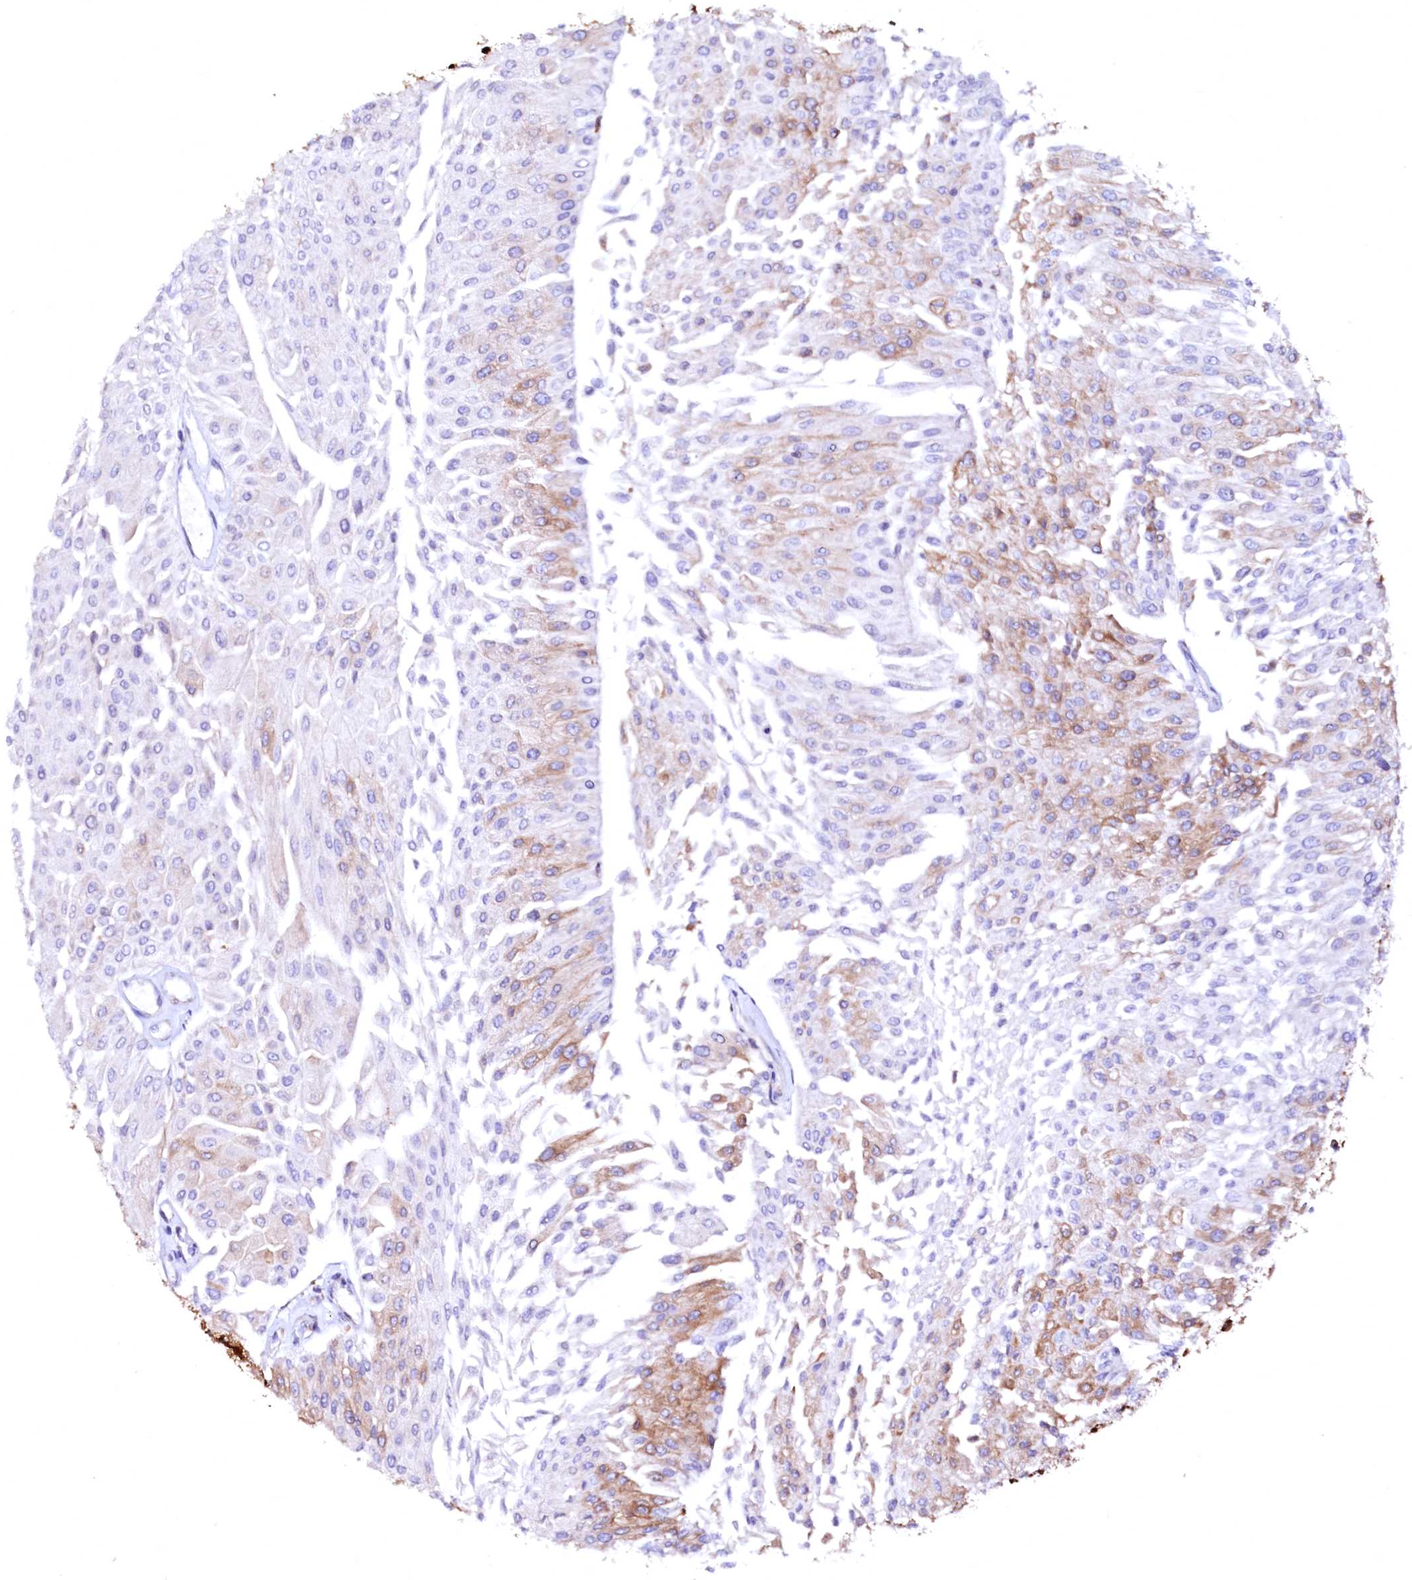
{"staining": {"intensity": "moderate", "quantity": "25%-75%", "location": "cytoplasmic/membranous"}, "tissue": "urothelial cancer", "cell_type": "Tumor cells", "image_type": "cancer", "snomed": [{"axis": "morphology", "description": "Urothelial carcinoma, Low grade"}, {"axis": "topography", "description": "Urinary bladder"}], "caption": "Approximately 25%-75% of tumor cells in human low-grade urothelial carcinoma show moderate cytoplasmic/membranous protein positivity as visualized by brown immunohistochemical staining.", "gene": "DERL1", "patient": {"sex": "male", "age": 67}}